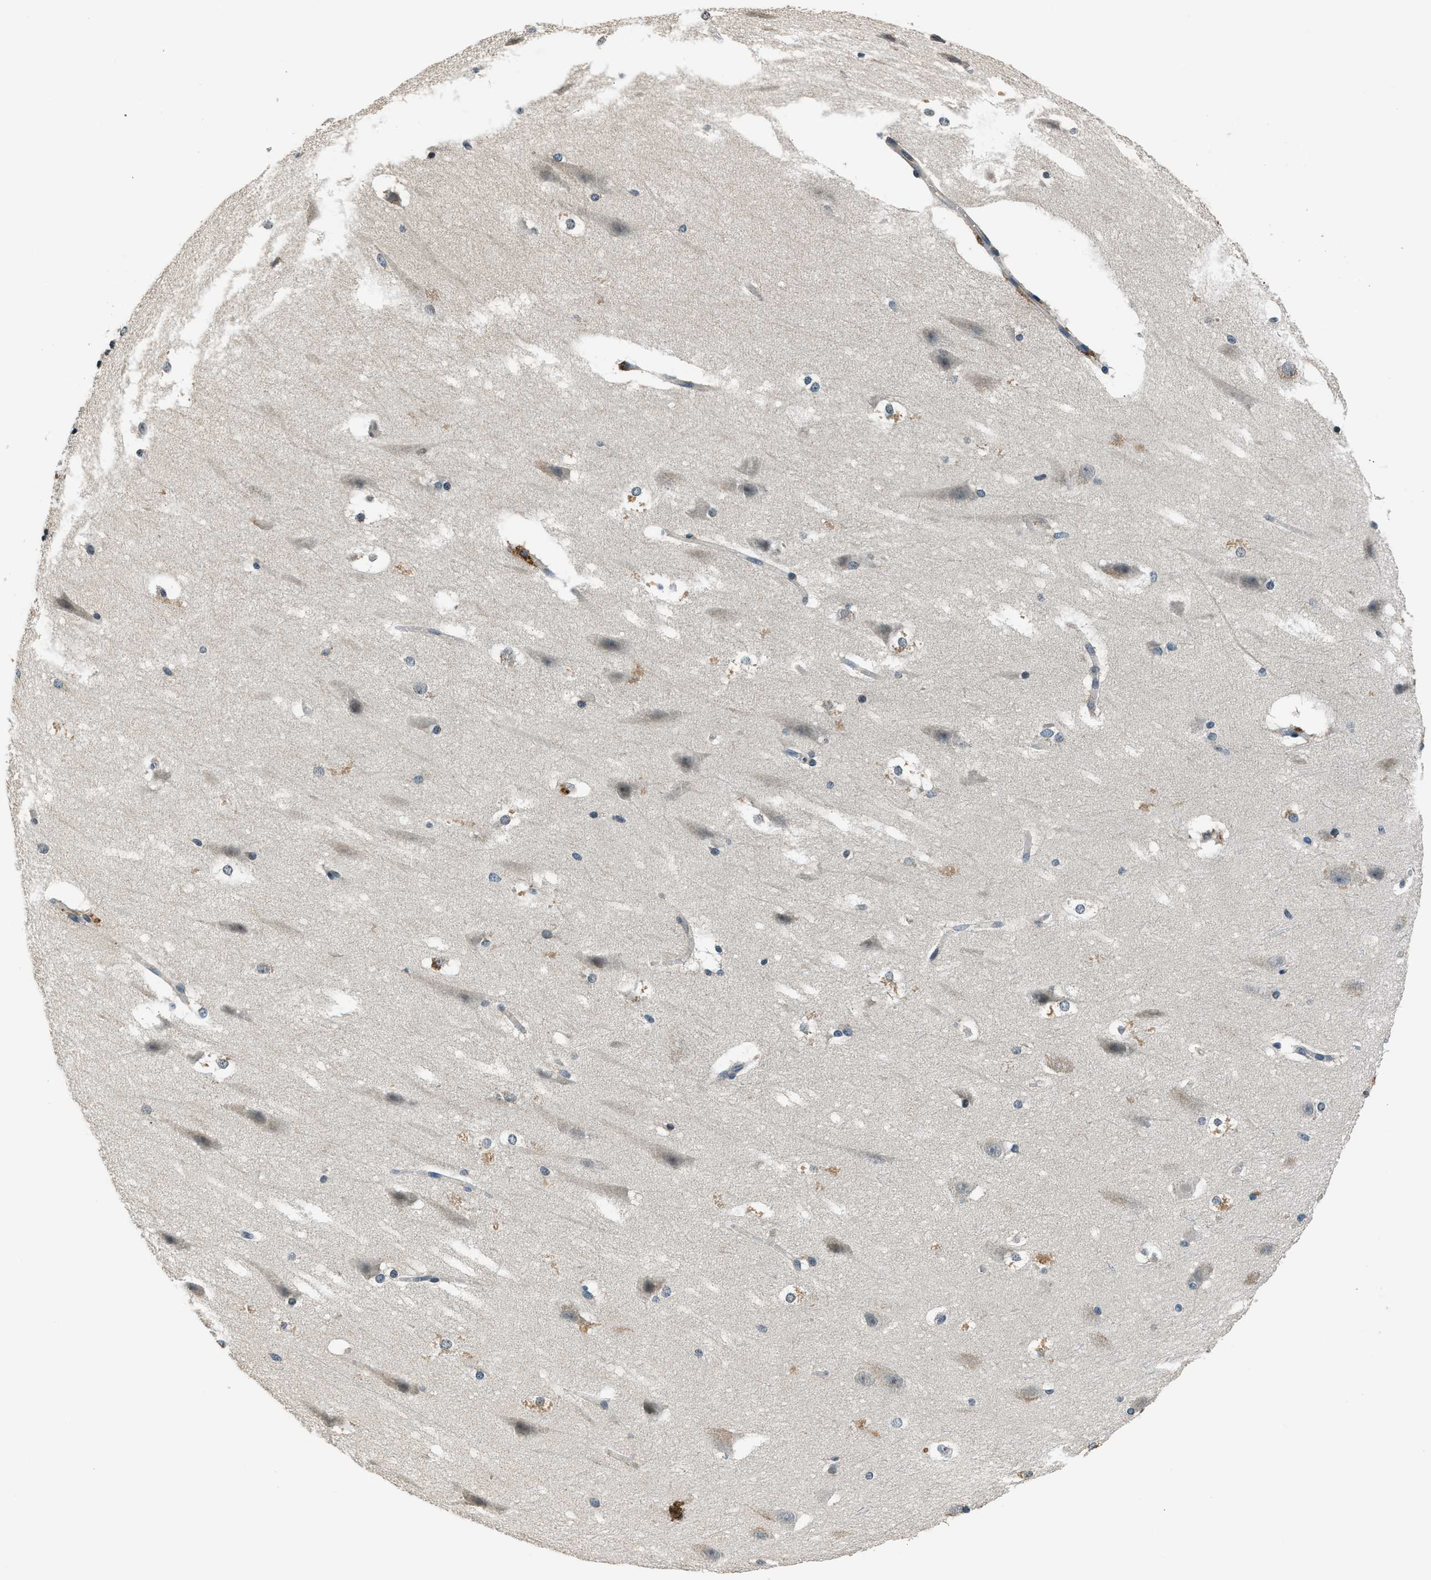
{"staining": {"intensity": "negative", "quantity": "none", "location": "none"}, "tissue": "hippocampus", "cell_type": "Glial cells", "image_type": "normal", "snomed": [{"axis": "morphology", "description": "Normal tissue, NOS"}, {"axis": "topography", "description": "Hippocampus"}], "caption": "Immunohistochemistry photomicrograph of benign human hippocampus stained for a protein (brown), which reveals no positivity in glial cells. (Immunohistochemistry, brightfield microscopy, high magnification).", "gene": "NME8", "patient": {"sex": "female", "age": 19}}